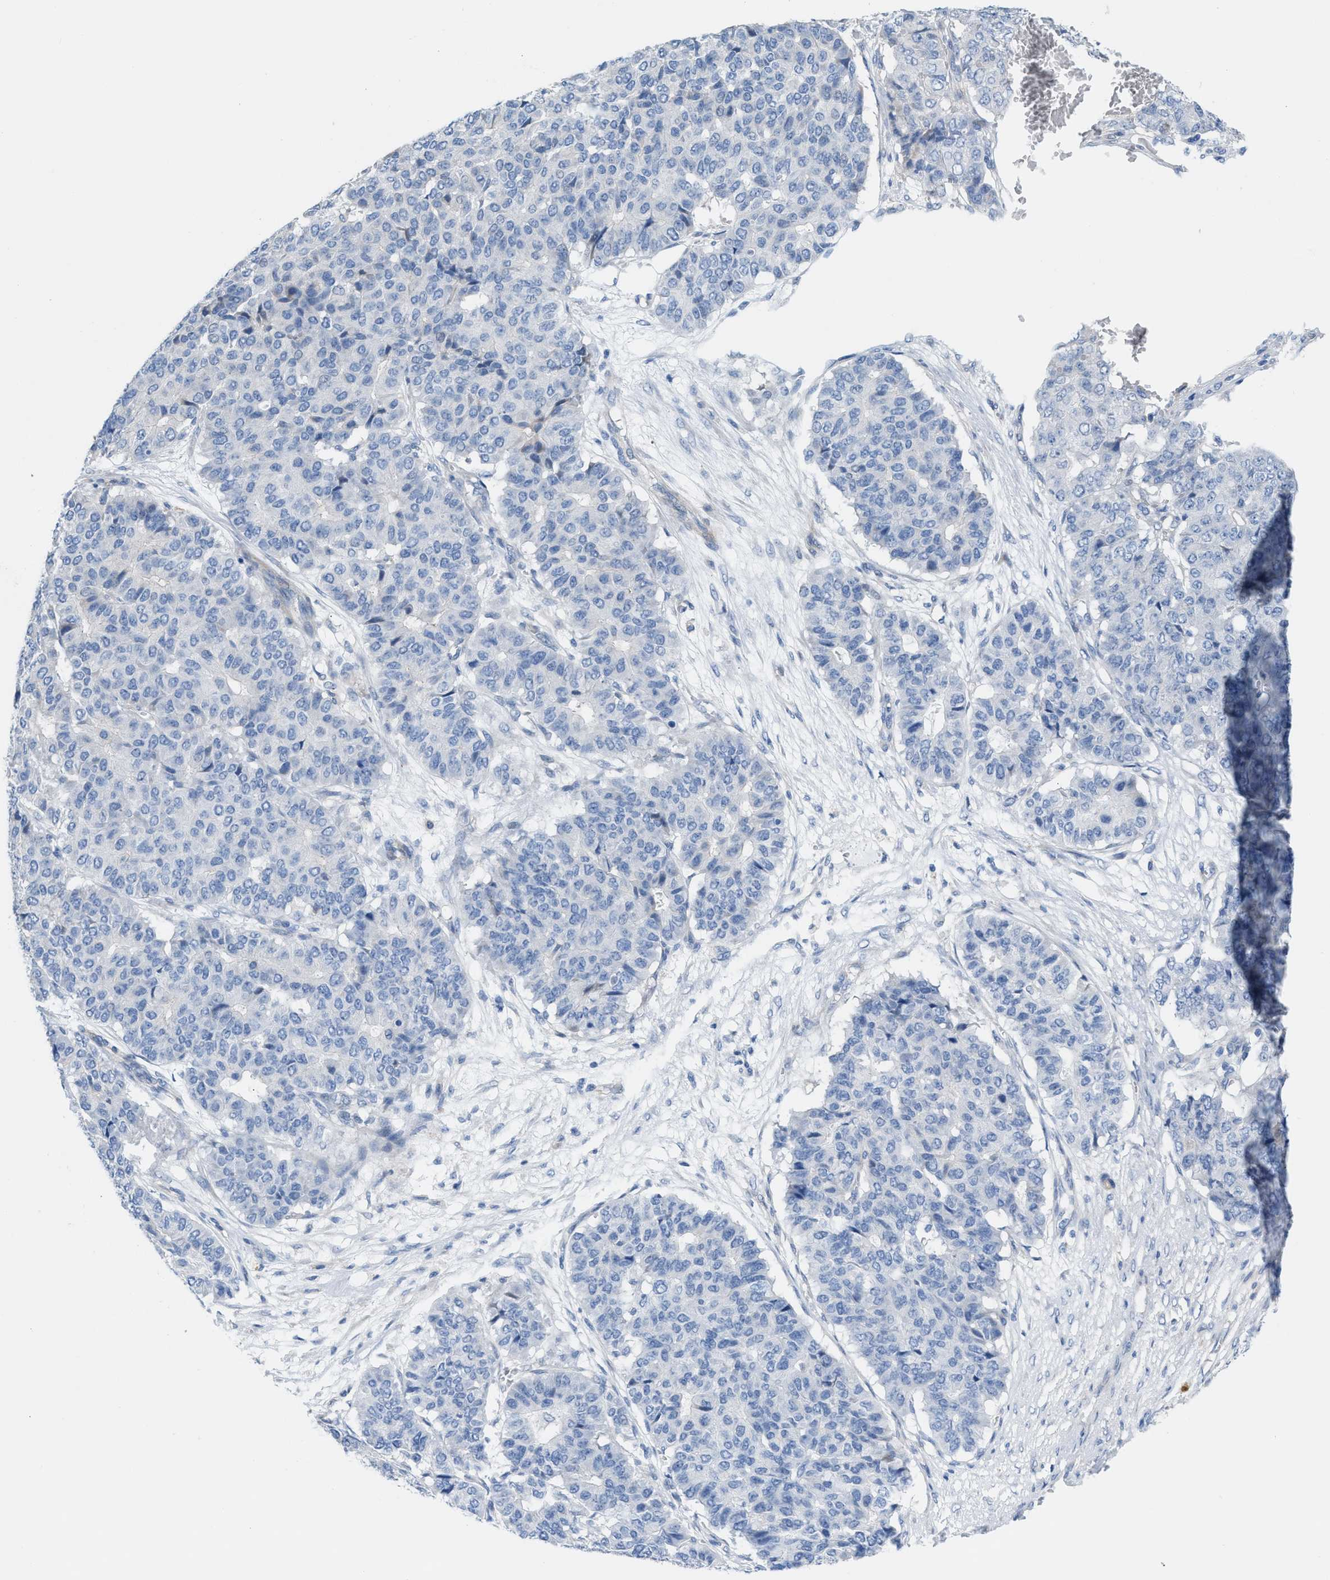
{"staining": {"intensity": "negative", "quantity": "none", "location": "none"}, "tissue": "pancreatic cancer", "cell_type": "Tumor cells", "image_type": "cancer", "snomed": [{"axis": "morphology", "description": "Adenocarcinoma, NOS"}, {"axis": "topography", "description": "Pancreas"}], "caption": "Adenocarcinoma (pancreatic) stained for a protein using IHC exhibits no staining tumor cells.", "gene": "MPP3", "patient": {"sex": "male", "age": 50}}